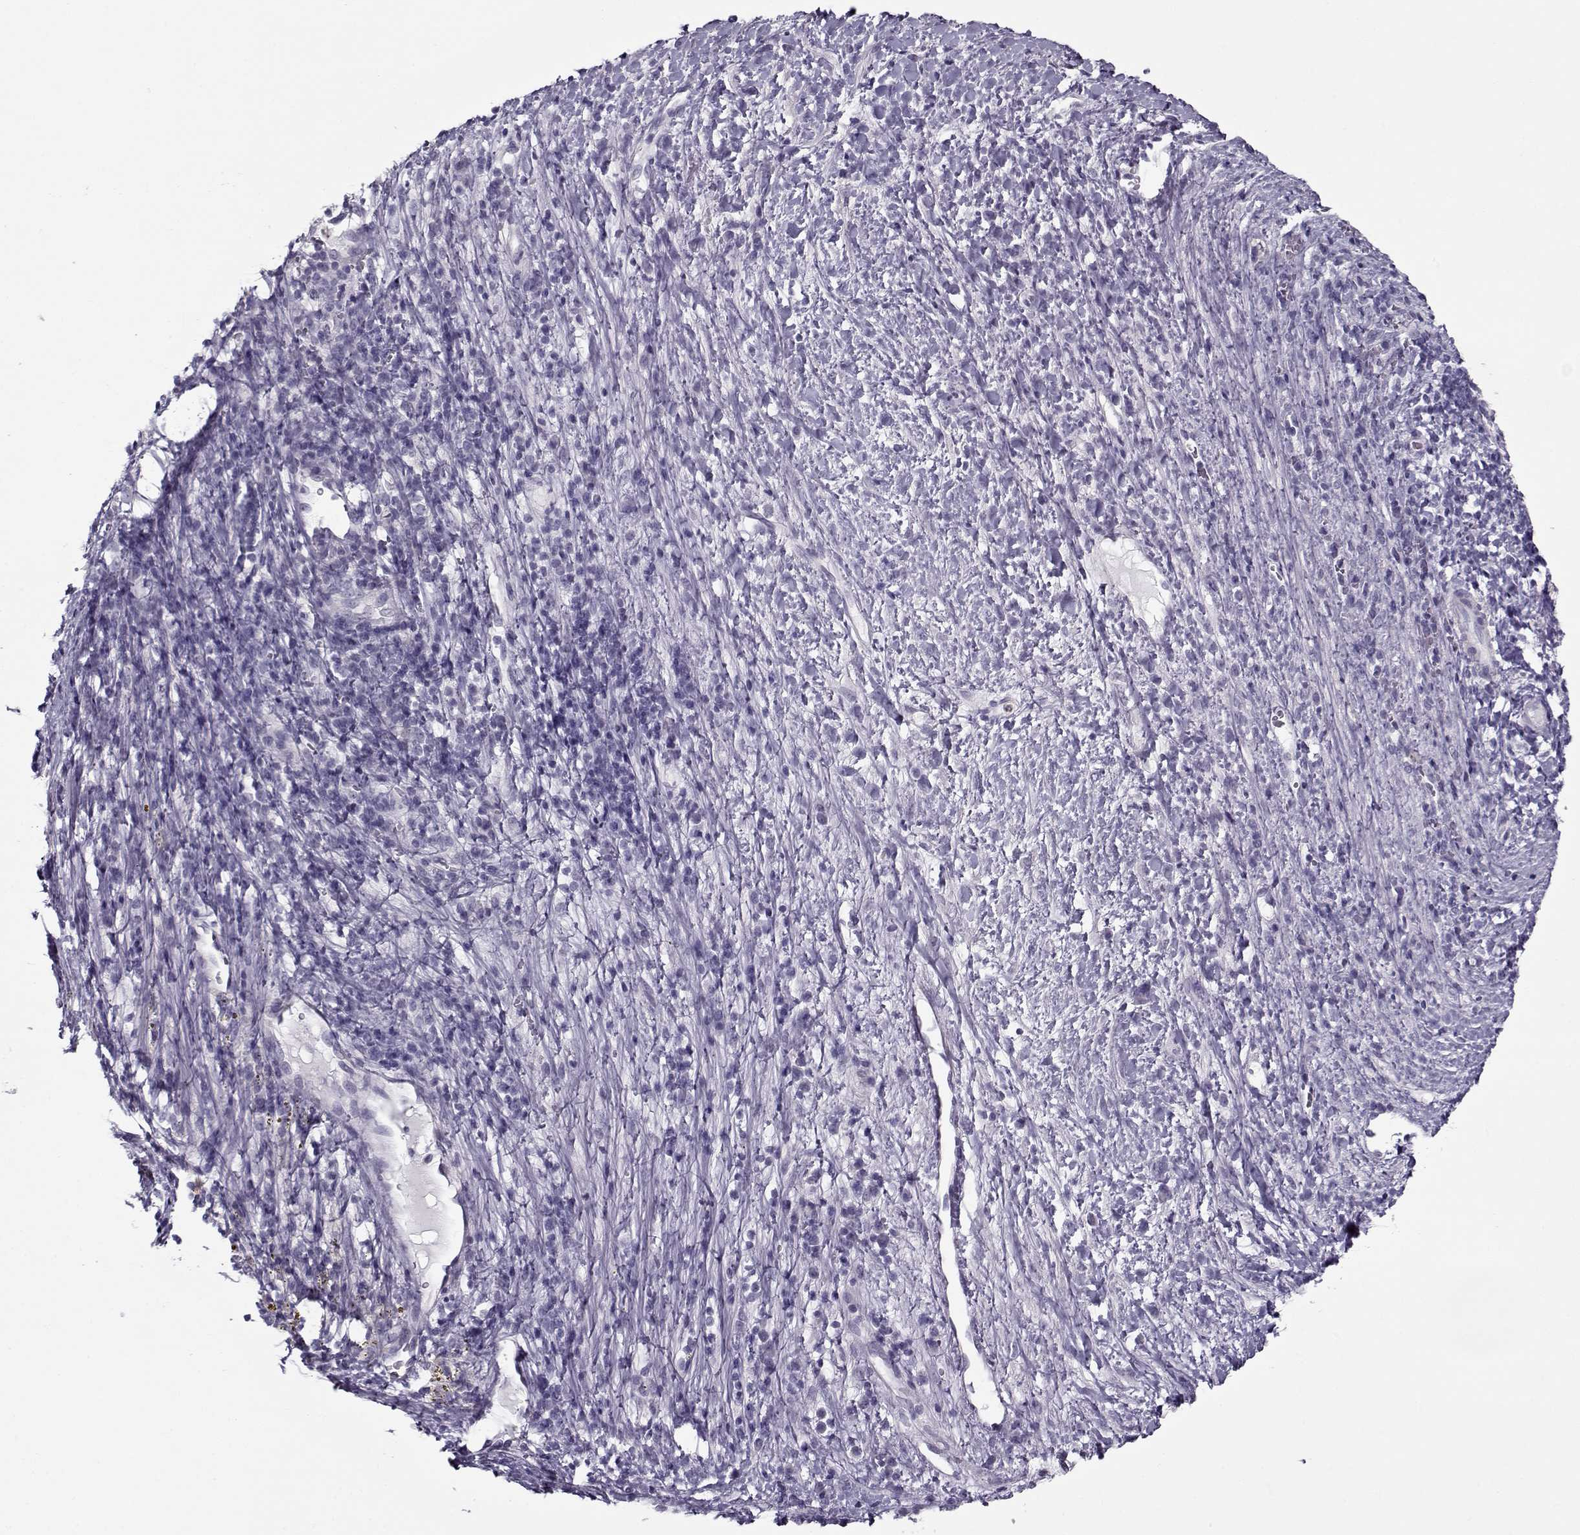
{"staining": {"intensity": "negative", "quantity": "none", "location": "none"}, "tissue": "liver cancer", "cell_type": "Tumor cells", "image_type": "cancer", "snomed": [{"axis": "morphology", "description": "Carcinoma, Hepatocellular, NOS"}, {"axis": "topography", "description": "Liver"}], "caption": "DAB (3,3'-diaminobenzidine) immunohistochemical staining of liver cancer reveals no significant expression in tumor cells.", "gene": "CIBAR1", "patient": {"sex": "female", "age": 60}}